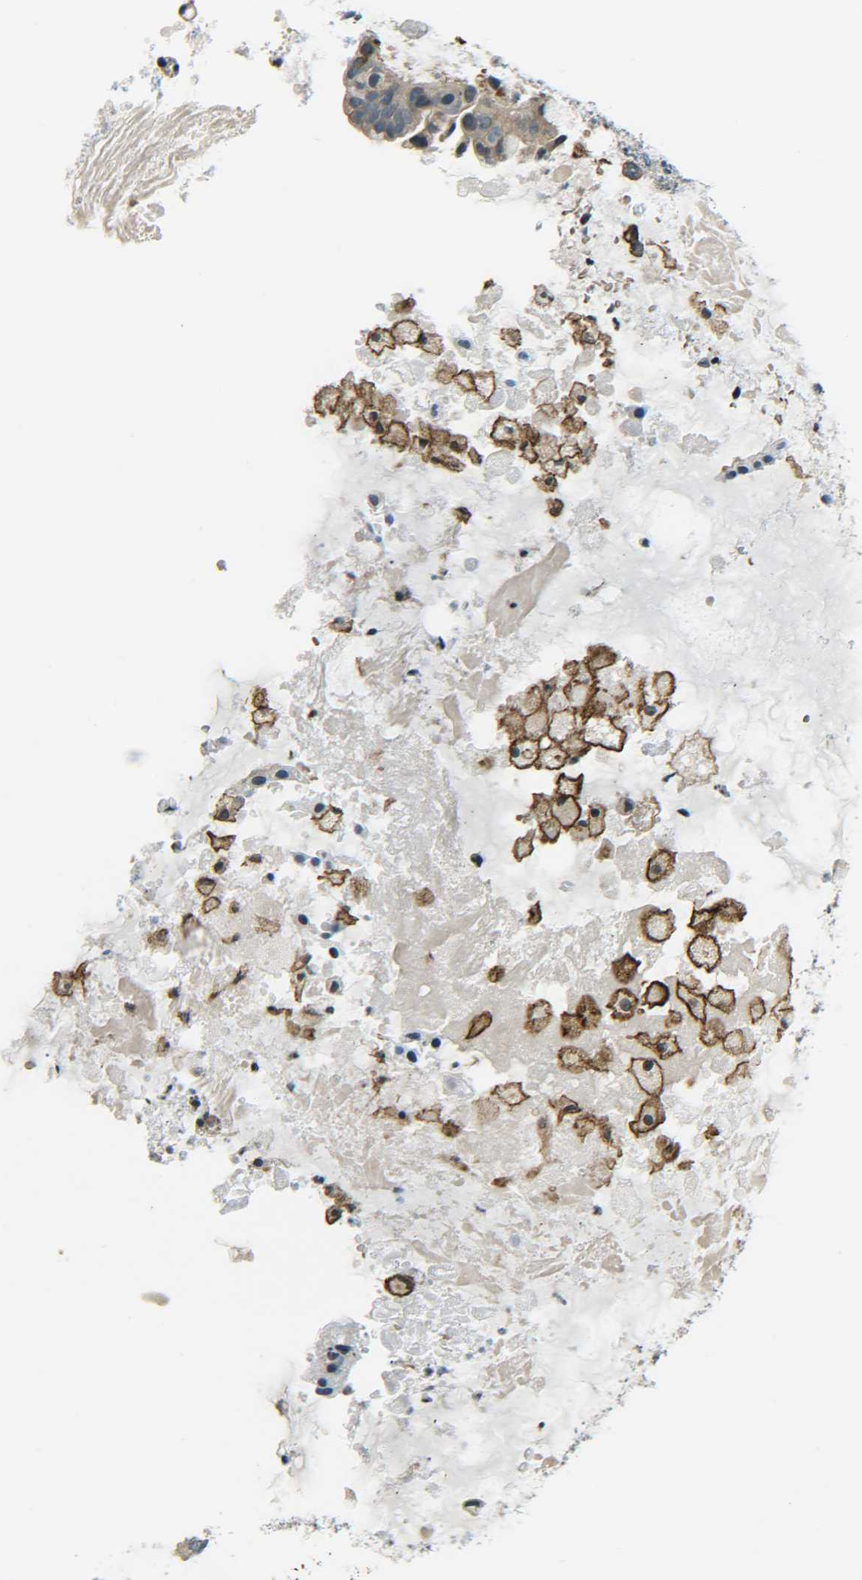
{"staining": {"intensity": "moderate", "quantity": ">75%", "location": "cytoplasmic/membranous"}, "tissue": "ovarian cancer", "cell_type": "Tumor cells", "image_type": "cancer", "snomed": [{"axis": "morphology", "description": "Cystadenocarcinoma, mucinous, NOS"}, {"axis": "topography", "description": "Ovary"}], "caption": "Ovarian cancer stained with DAB IHC displays medium levels of moderate cytoplasmic/membranous positivity in approximately >75% of tumor cells.", "gene": "DAB2", "patient": {"sex": "female", "age": 80}}